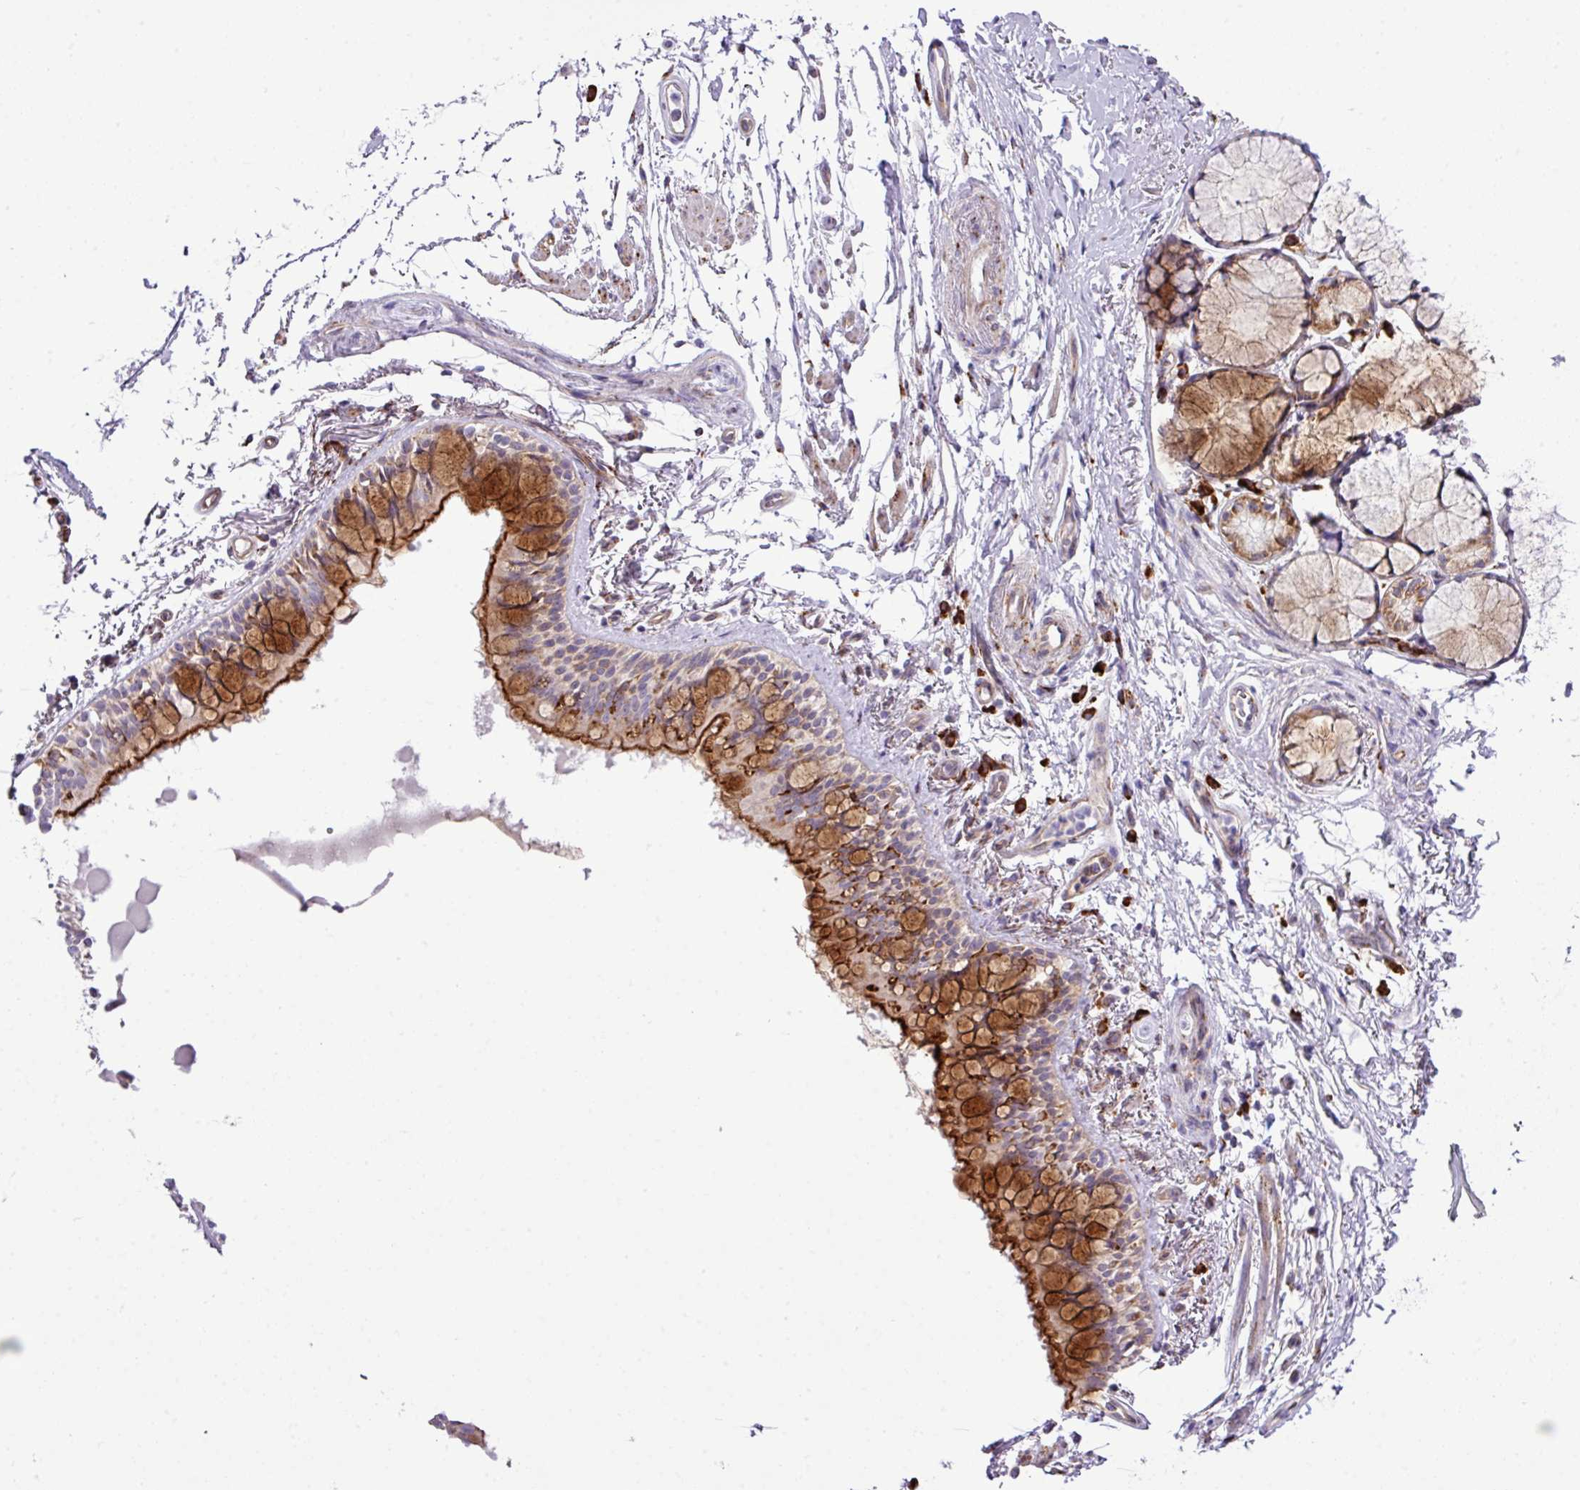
{"staining": {"intensity": "strong", "quantity": "25%-75%", "location": "cytoplasmic/membranous"}, "tissue": "bronchus", "cell_type": "Respiratory epithelial cells", "image_type": "normal", "snomed": [{"axis": "morphology", "description": "Normal tissue, NOS"}, {"axis": "topography", "description": "Bronchus"}], "caption": "IHC of unremarkable human bronchus reveals high levels of strong cytoplasmic/membranous positivity in about 25%-75% of respiratory epithelial cells.", "gene": "CFAP97", "patient": {"sex": "male", "age": 70}}